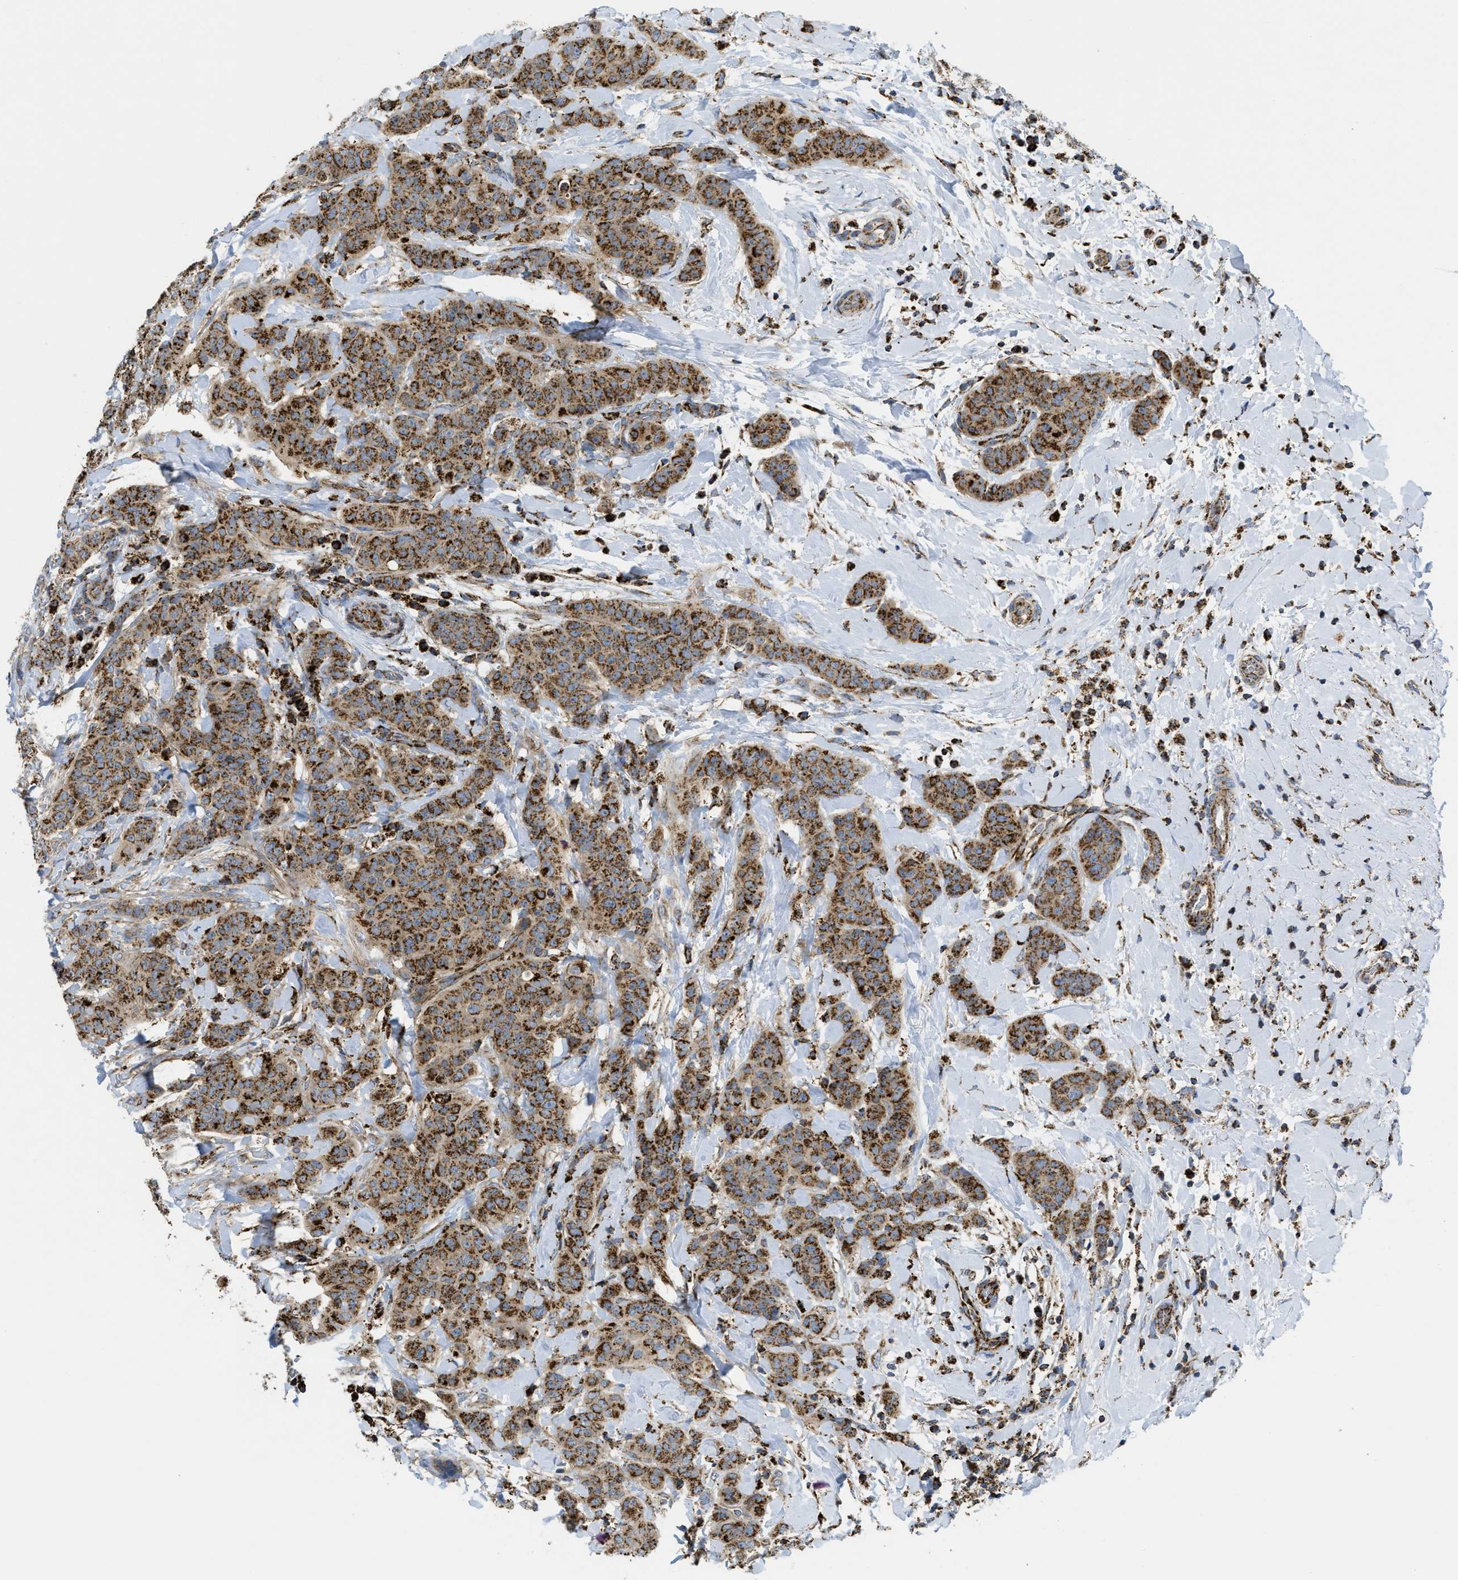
{"staining": {"intensity": "strong", "quantity": ">75%", "location": "cytoplasmic/membranous"}, "tissue": "breast cancer", "cell_type": "Tumor cells", "image_type": "cancer", "snomed": [{"axis": "morphology", "description": "Normal tissue, NOS"}, {"axis": "morphology", "description": "Duct carcinoma"}, {"axis": "topography", "description": "Breast"}], "caption": "Invasive ductal carcinoma (breast) stained with a protein marker displays strong staining in tumor cells.", "gene": "SQOR", "patient": {"sex": "female", "age": 40}}